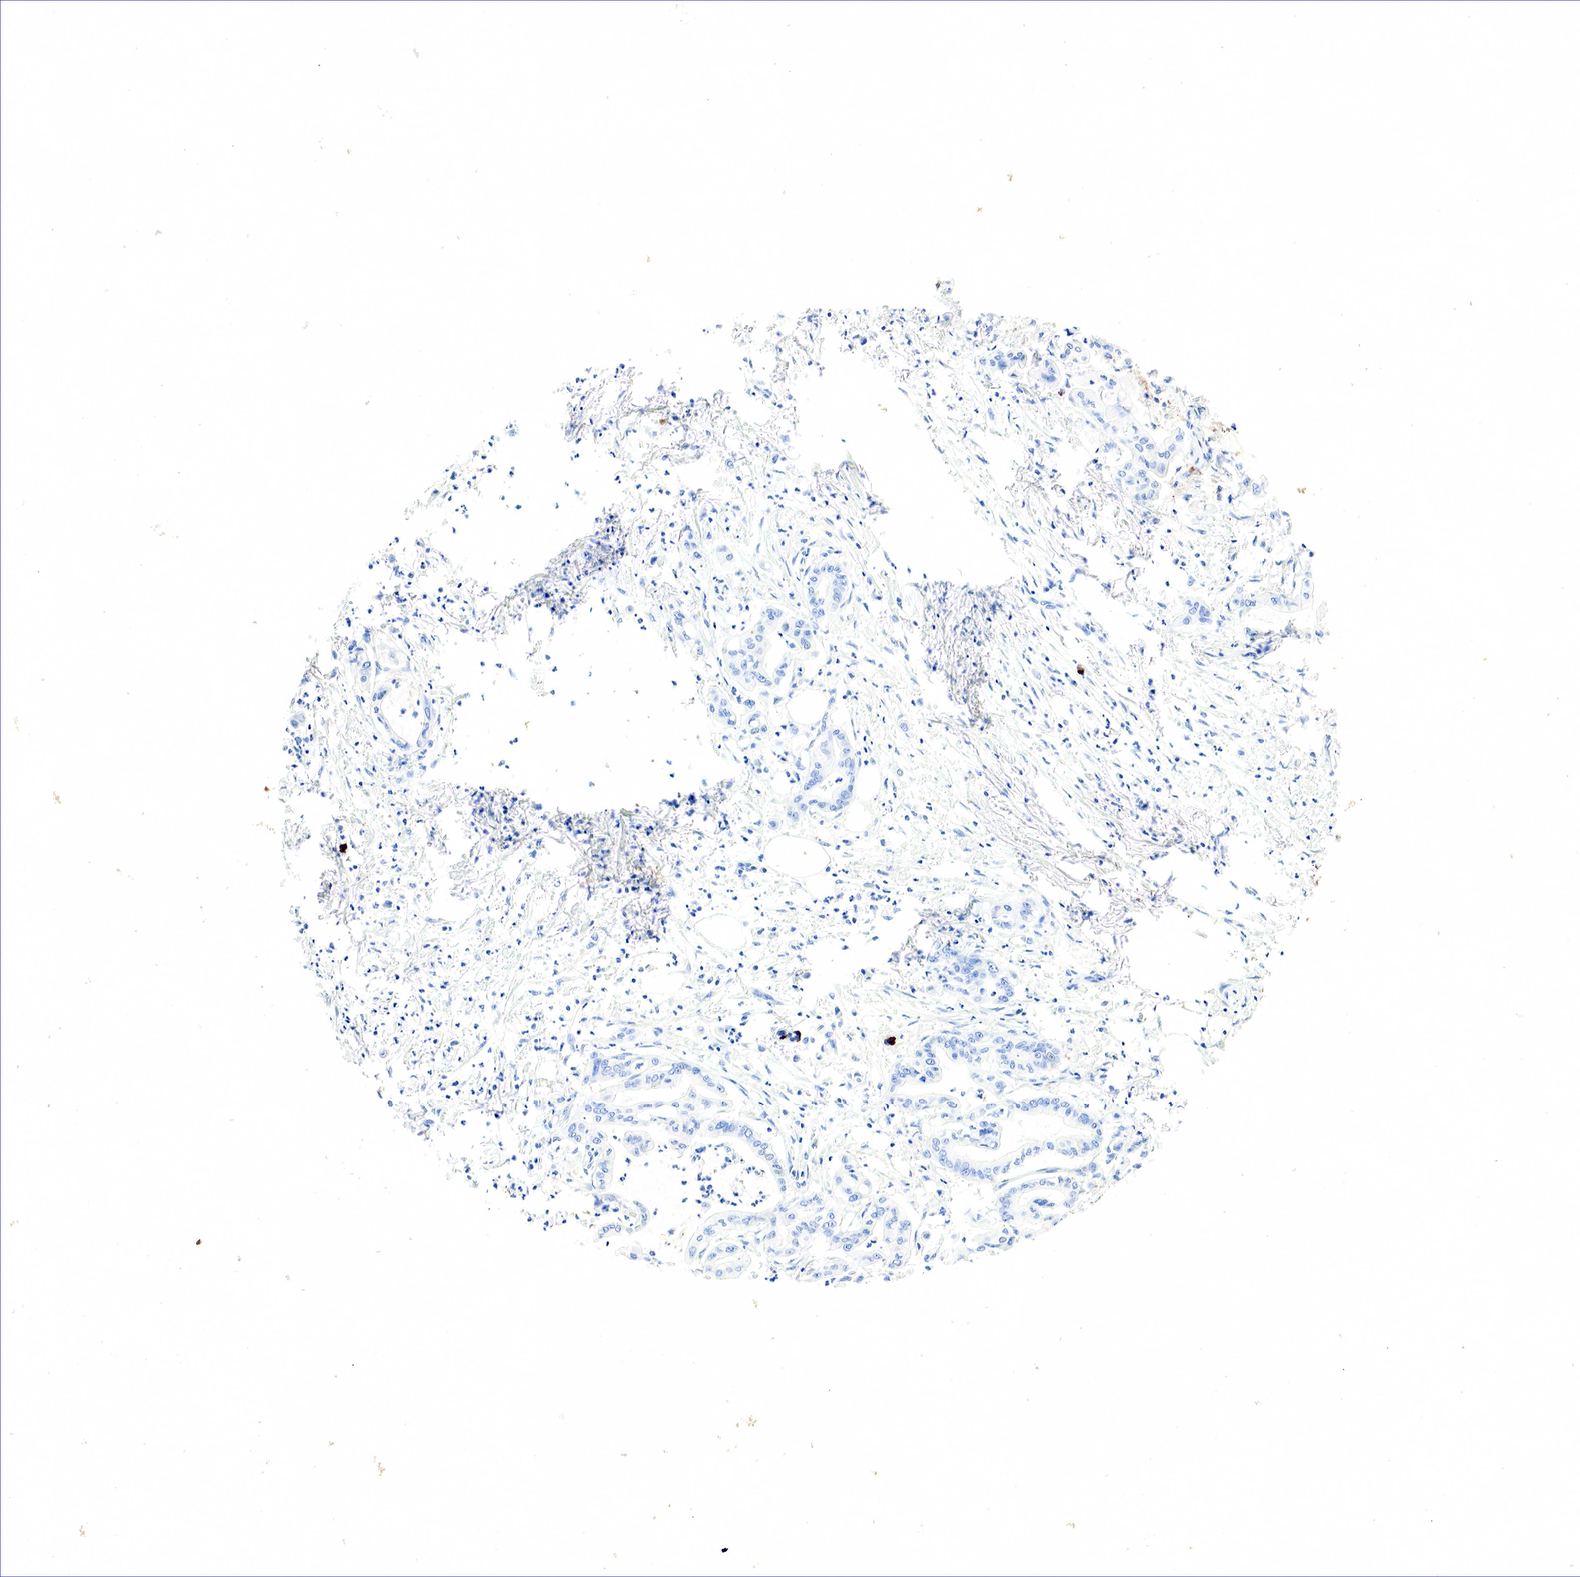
{"staining": {"intensity": "negative", "quantity": "none", "location": "none"}, "tissue": "pancreatic cancer", "cell_type": "Tumor cells", "image_type": "cancer", "snomed": [{"axis": "morphology", "description": "Adenocarcinoma, NOS"}, {"axis": "topography", "description": "Pancreas"}], "caption": "IHC photomicrograph of neoplastic tissue: adenocarcinoma (pancreatic) stained with DAB exhibits no significant protein positivity in tumor cells. (Stains: DAB (3,3'-diaminobenzidine) IHC with hematoxylin counter stain, Microscopy: brightfield microscopy at high magnification).", "gene": "SST", "patient": {"sex": "male", "age": 58}}